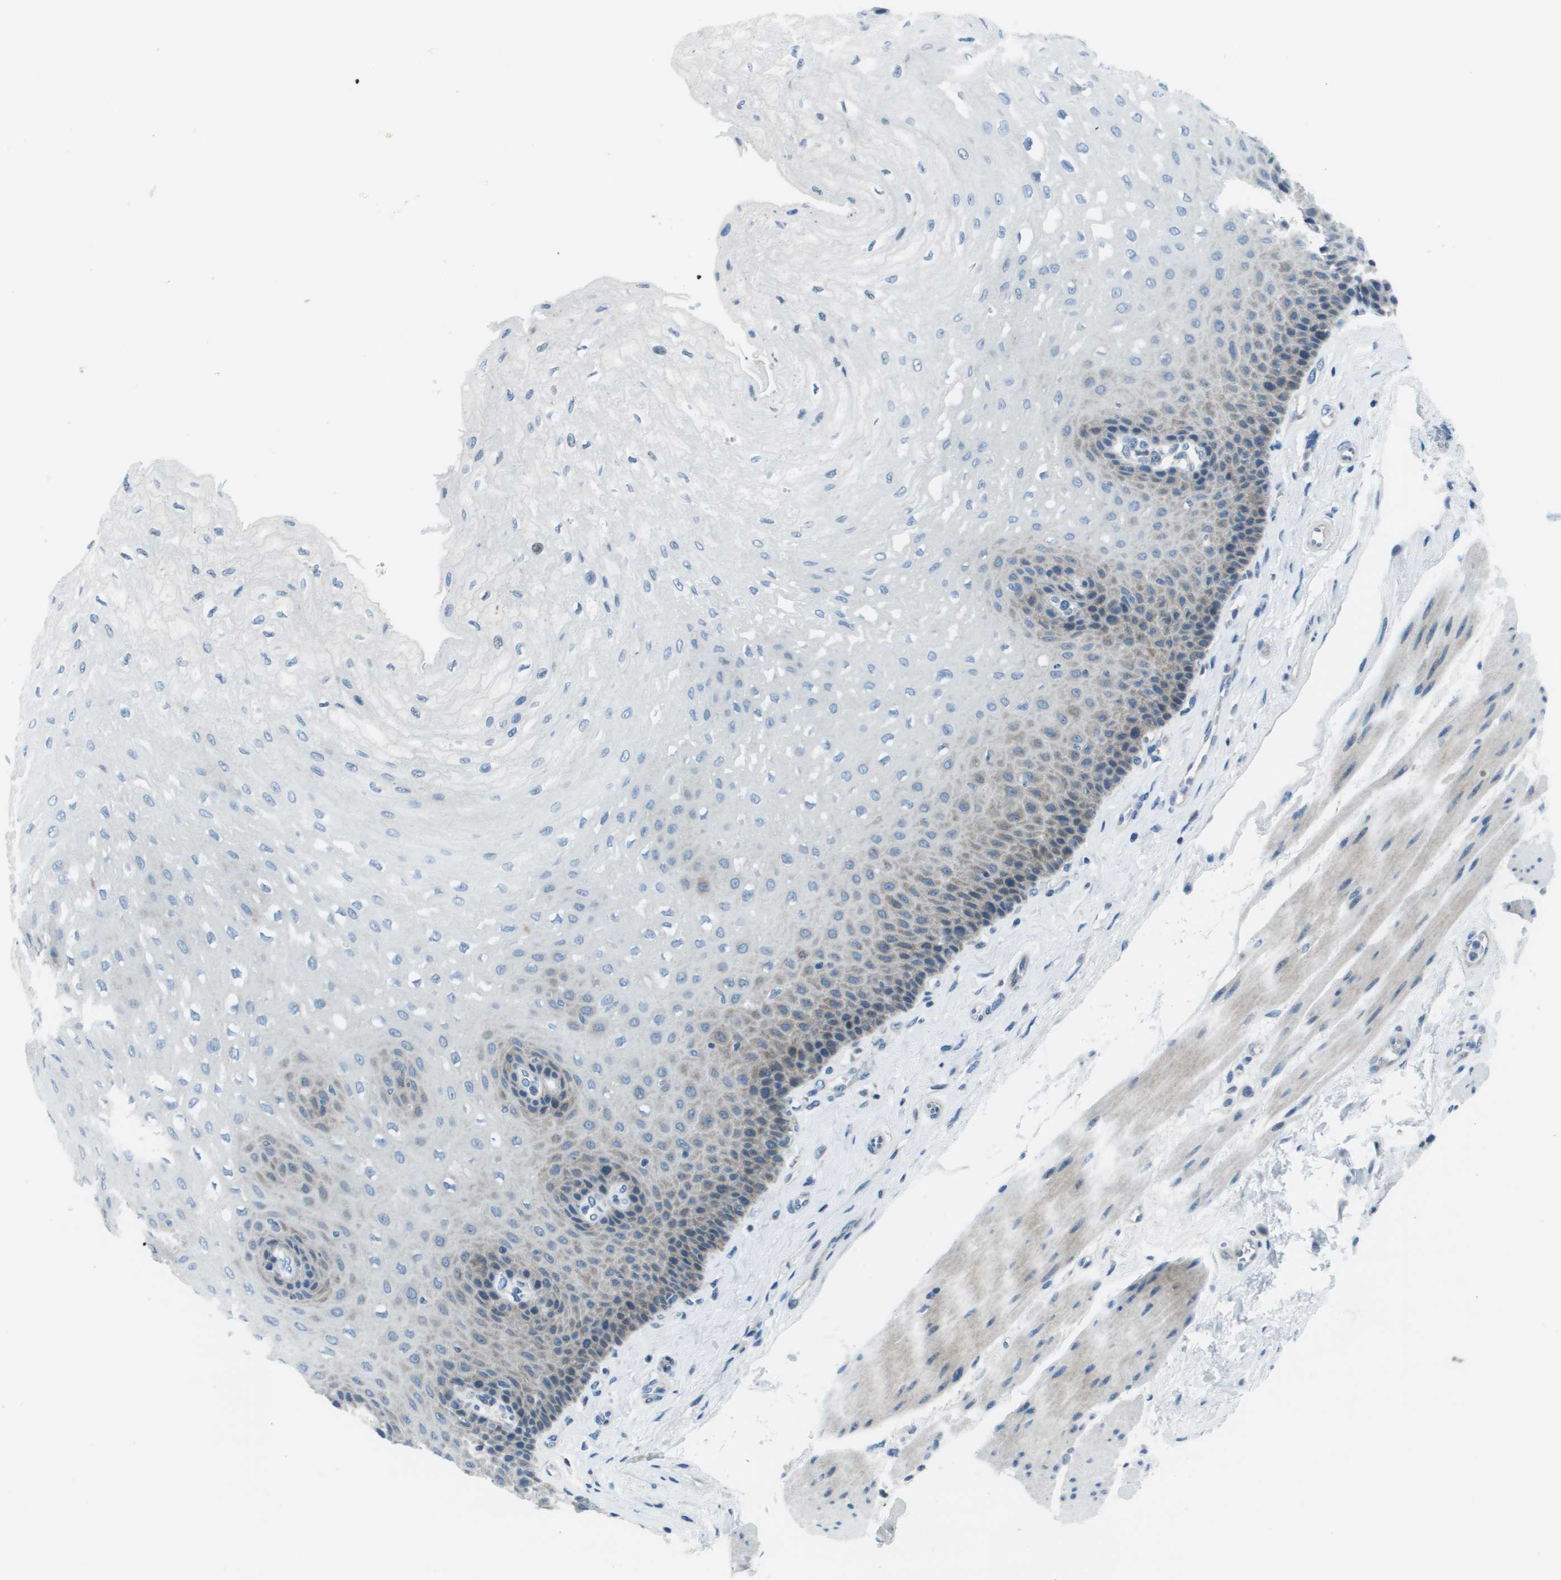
{"staining": {"intensity": "weak", "quantity": "<25%", "location": "cytoplasmic/membranous"}, "tissue": "esophagus", "cell_type": "Squamous epithelial cells", "image_type": "normal", "snomed": [{"axis": "morphology", "description": "Normal tissue, NOS"}, {"axis": "topography", "description": "Esophagus"}], "caption": "This is an immunohistochemistry (IHC) photomicrograph of unremarkable human esophagus. There is no positivity in squamous epithelial cells.", "gene": "STIP1", "patient": {"sex": "female", "age": 72}}